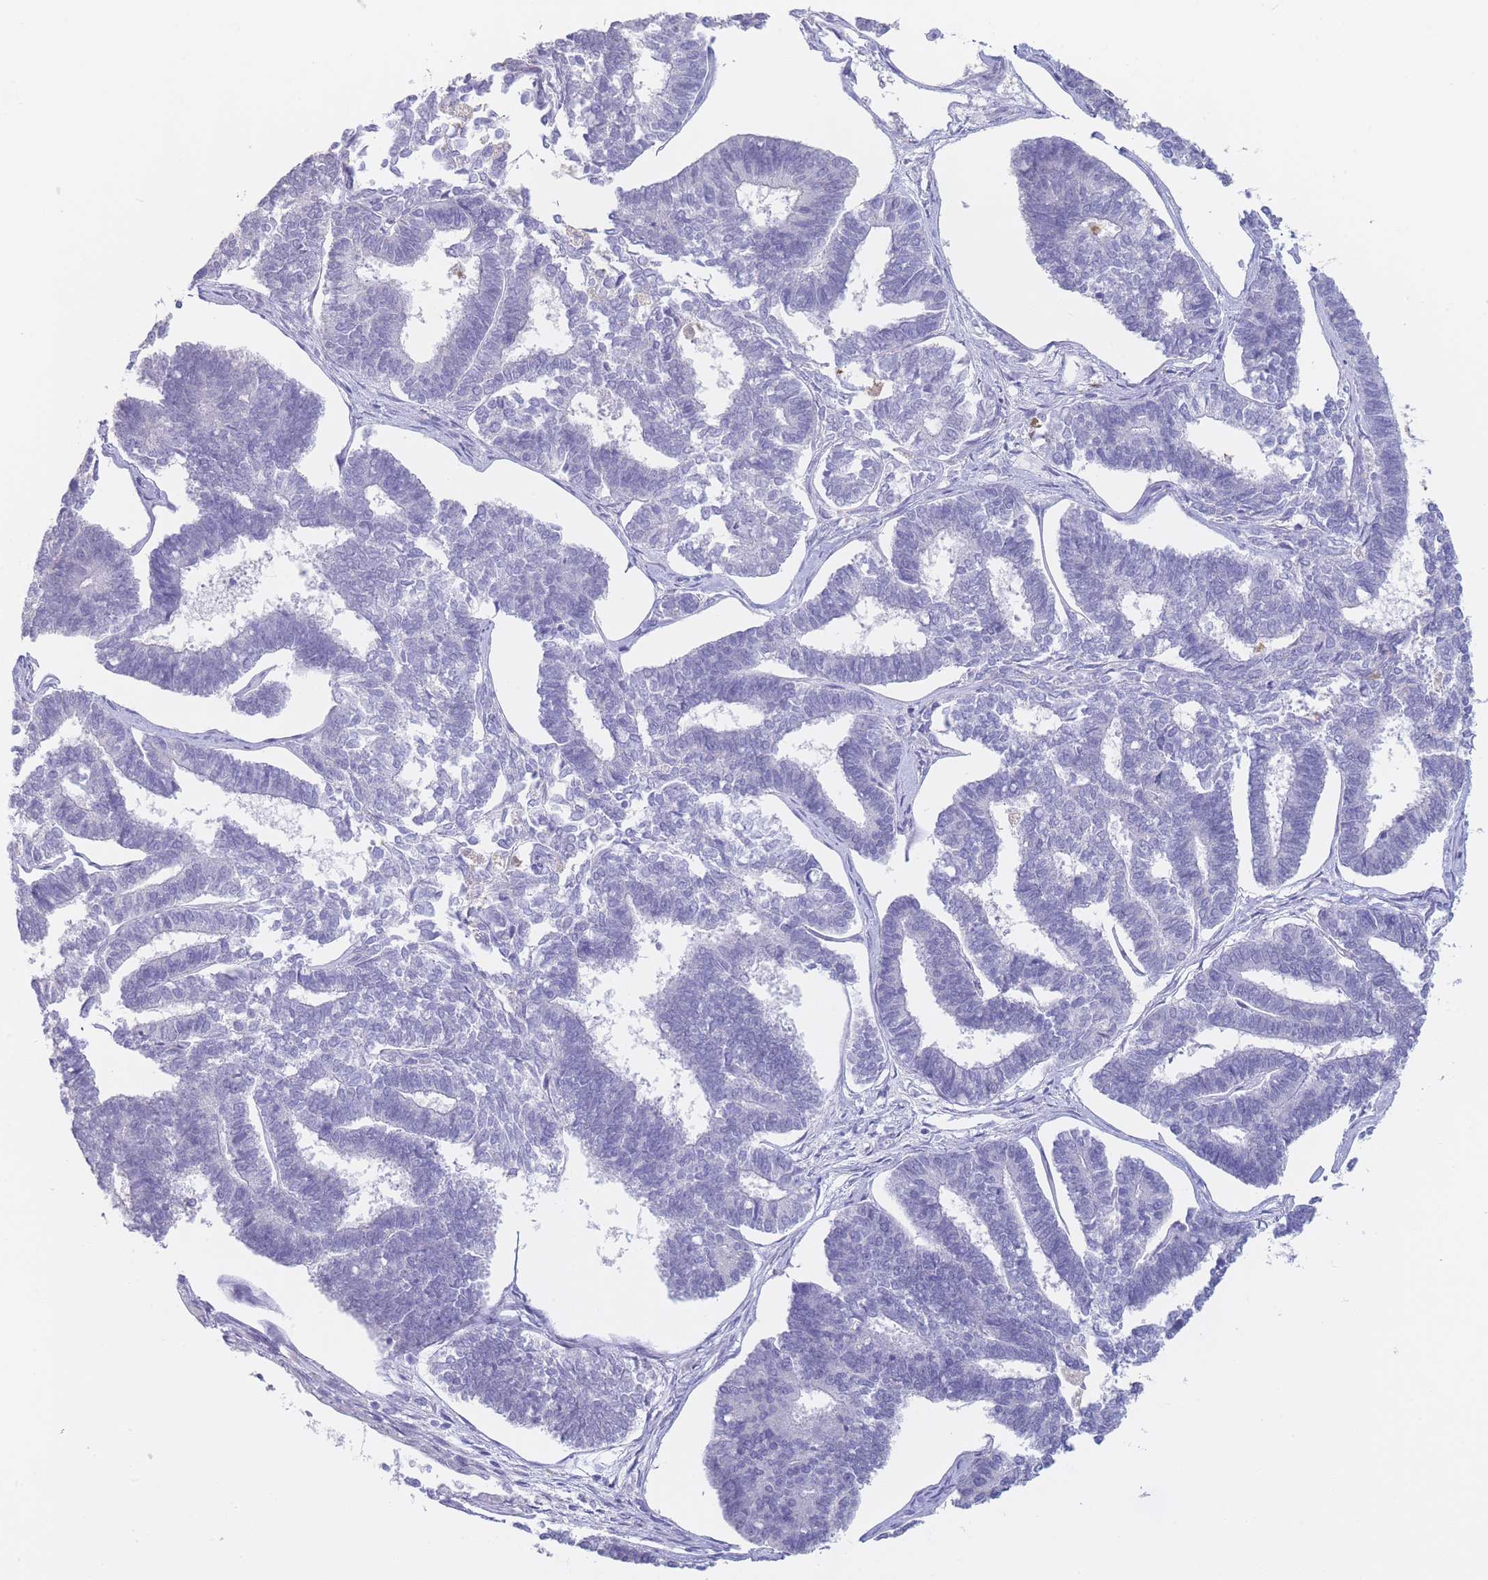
{"staining": {"intensity": "negative", "quantity": "none", "location": "none"}, "tissue": "endometrial cancer", "cell_type": "Tumor cells", "image_type": "cancer", "snomed": [{"axis": "morphology", "description": "Adenocarcinoma, NOS"}, {"axis": "topography", "description": "Endometrium"}], "caption": "Endometrial cancer (adenocarcinoma) was stained to show a protein in brown. There is no significant staining in tumor cells.", "gene": "CD37", "patient": {"sex": "female", "age": 70}}